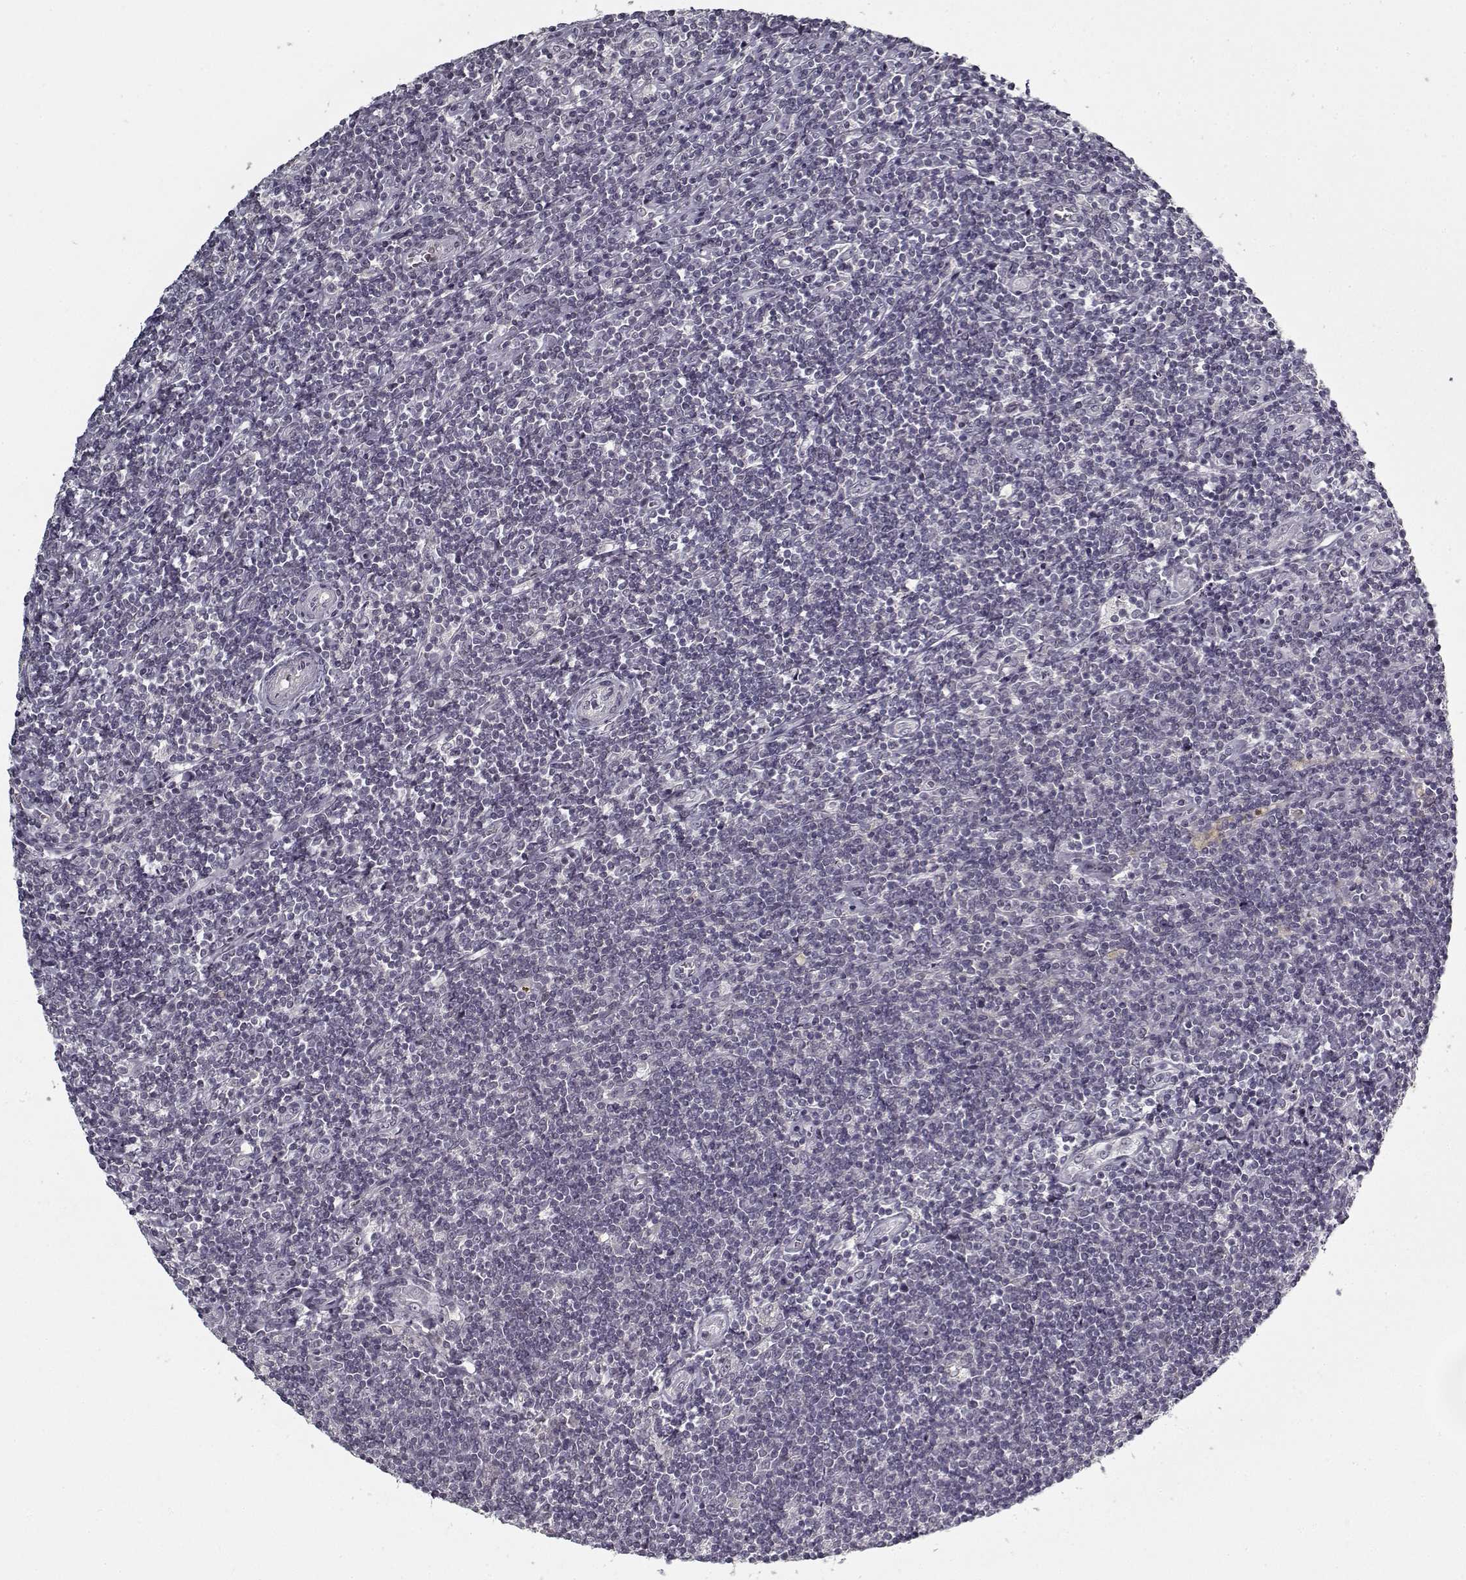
{"staining": {"intensity": "negative", "quantity": "none", "location": "none"}, "tissue": "lymphoma", "cell_type": "Tumor cells", "image_type": "cancer", "snomed": [{"axis": "morphology", "description": "Hodgkin's disease, NOS"}, {"axis": "topography", "description": "Lymph node"}], "caption": "The micrograph exhibits no staining of tumor cells in lymphoma. The staining is performed using DAB brown chromogen with nuclei counter-stained in using hematoxylin.", "gene": "LAMA2", "patient": {"sex": "male", "age": 40}}